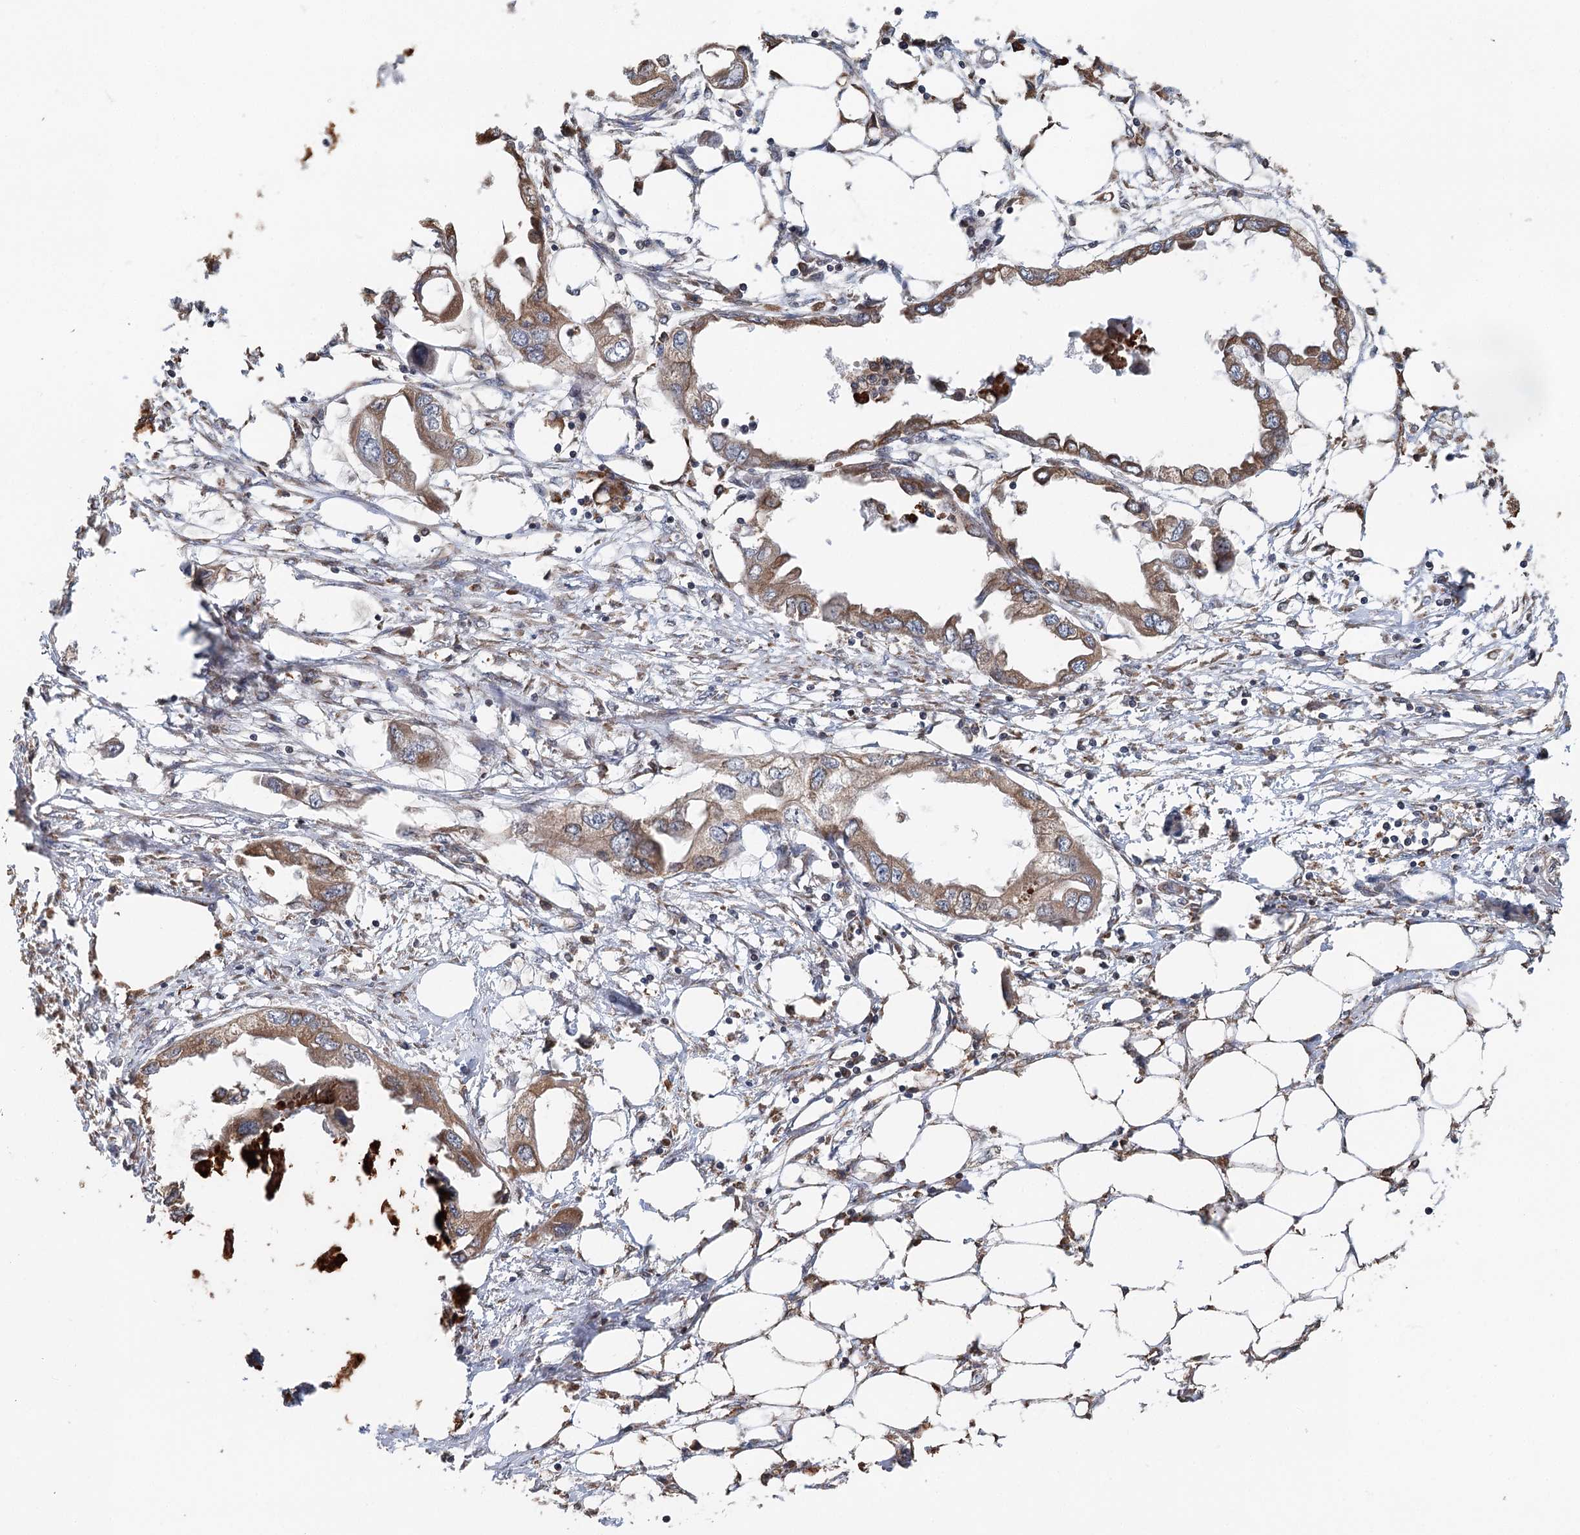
{"staining": {"intensity": "moderate", "quantity": "25%-75%", "location": "cytoplasmic/membranous"}, "tissue": "endometrial cancer", "cell_type": "Tumor cells", "image_type": "cancer", "snomed": [{"axis": "morphology", "description": "Adenocarcinoma, NOS"}, {"axis": "morphology", "description": "Adenocarcinoma, metastatic, NOS"}, {"axis": "topography", "description": "Adipose tissue"}, {"axis": "topography", "description": "Endometrium"}], "caption": "IHC micrograph of neoplastic tissue: endometrial metastatic adenocarcinoma stained using immunohistochemistry exhibits medium levels of moderate protein expression localized specifically in the cytoplasmic/membranous of tumor cells, appearing as a cytoplasmic/membranous brown color.", "gene": "RNF111", "patient": {"sex": "female", "age": 67}}